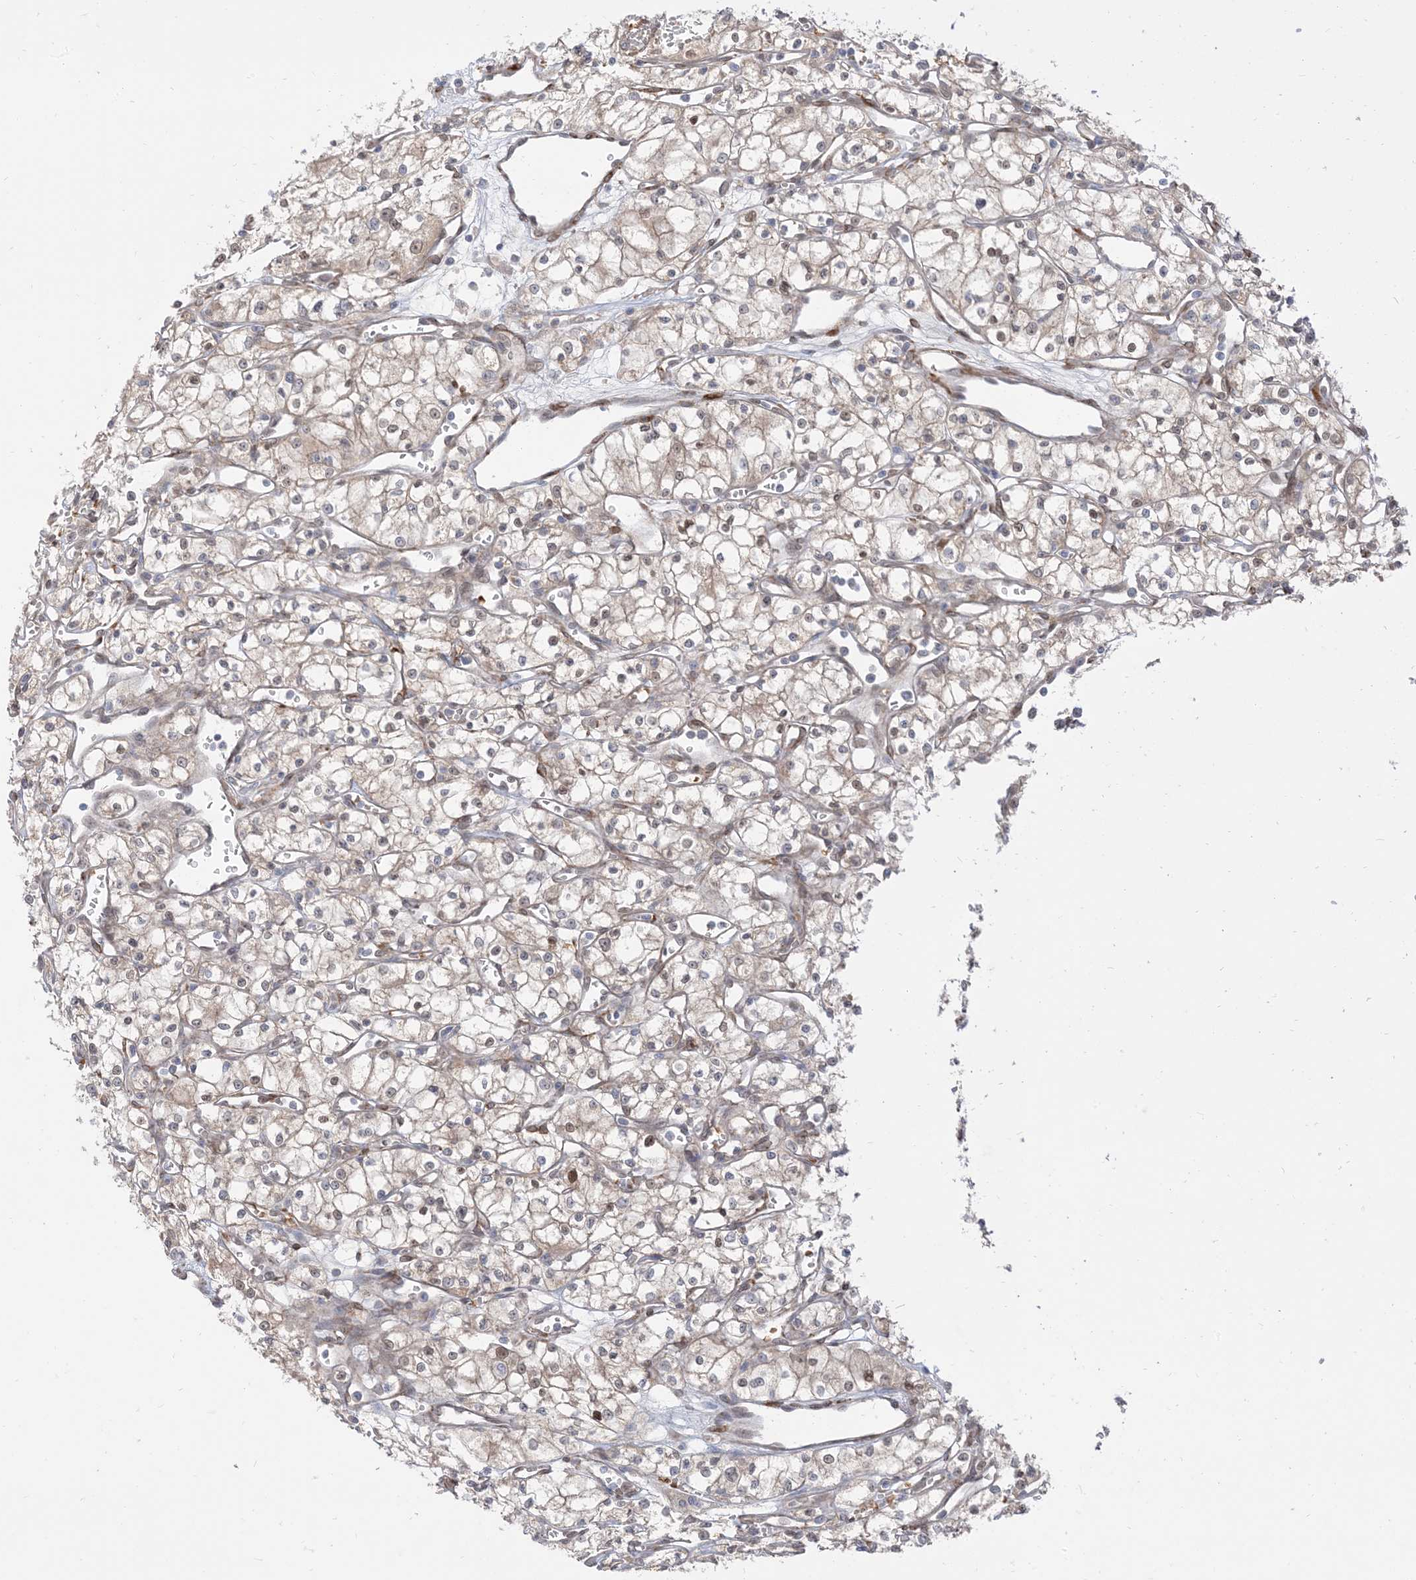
{"staining": {"intensity": "weak", "quantity": "<25%", "location": "cytoplasmic/membranous"}, "tissue": "renal cancer", "cell_type": "Tumor cells", "image_type": "cancer", "snomed": [{"axis": "morphology", "description": "Adenocarcinoma, NOS"}, {"axis": "topography", "description": "Kidney"}], "caption": "Protein analysis of adenocarcinoma (renal) shows no significant staining in tumor cells.", "gene": "RIN1", "patient": {"sex": "male", "age": 59}}